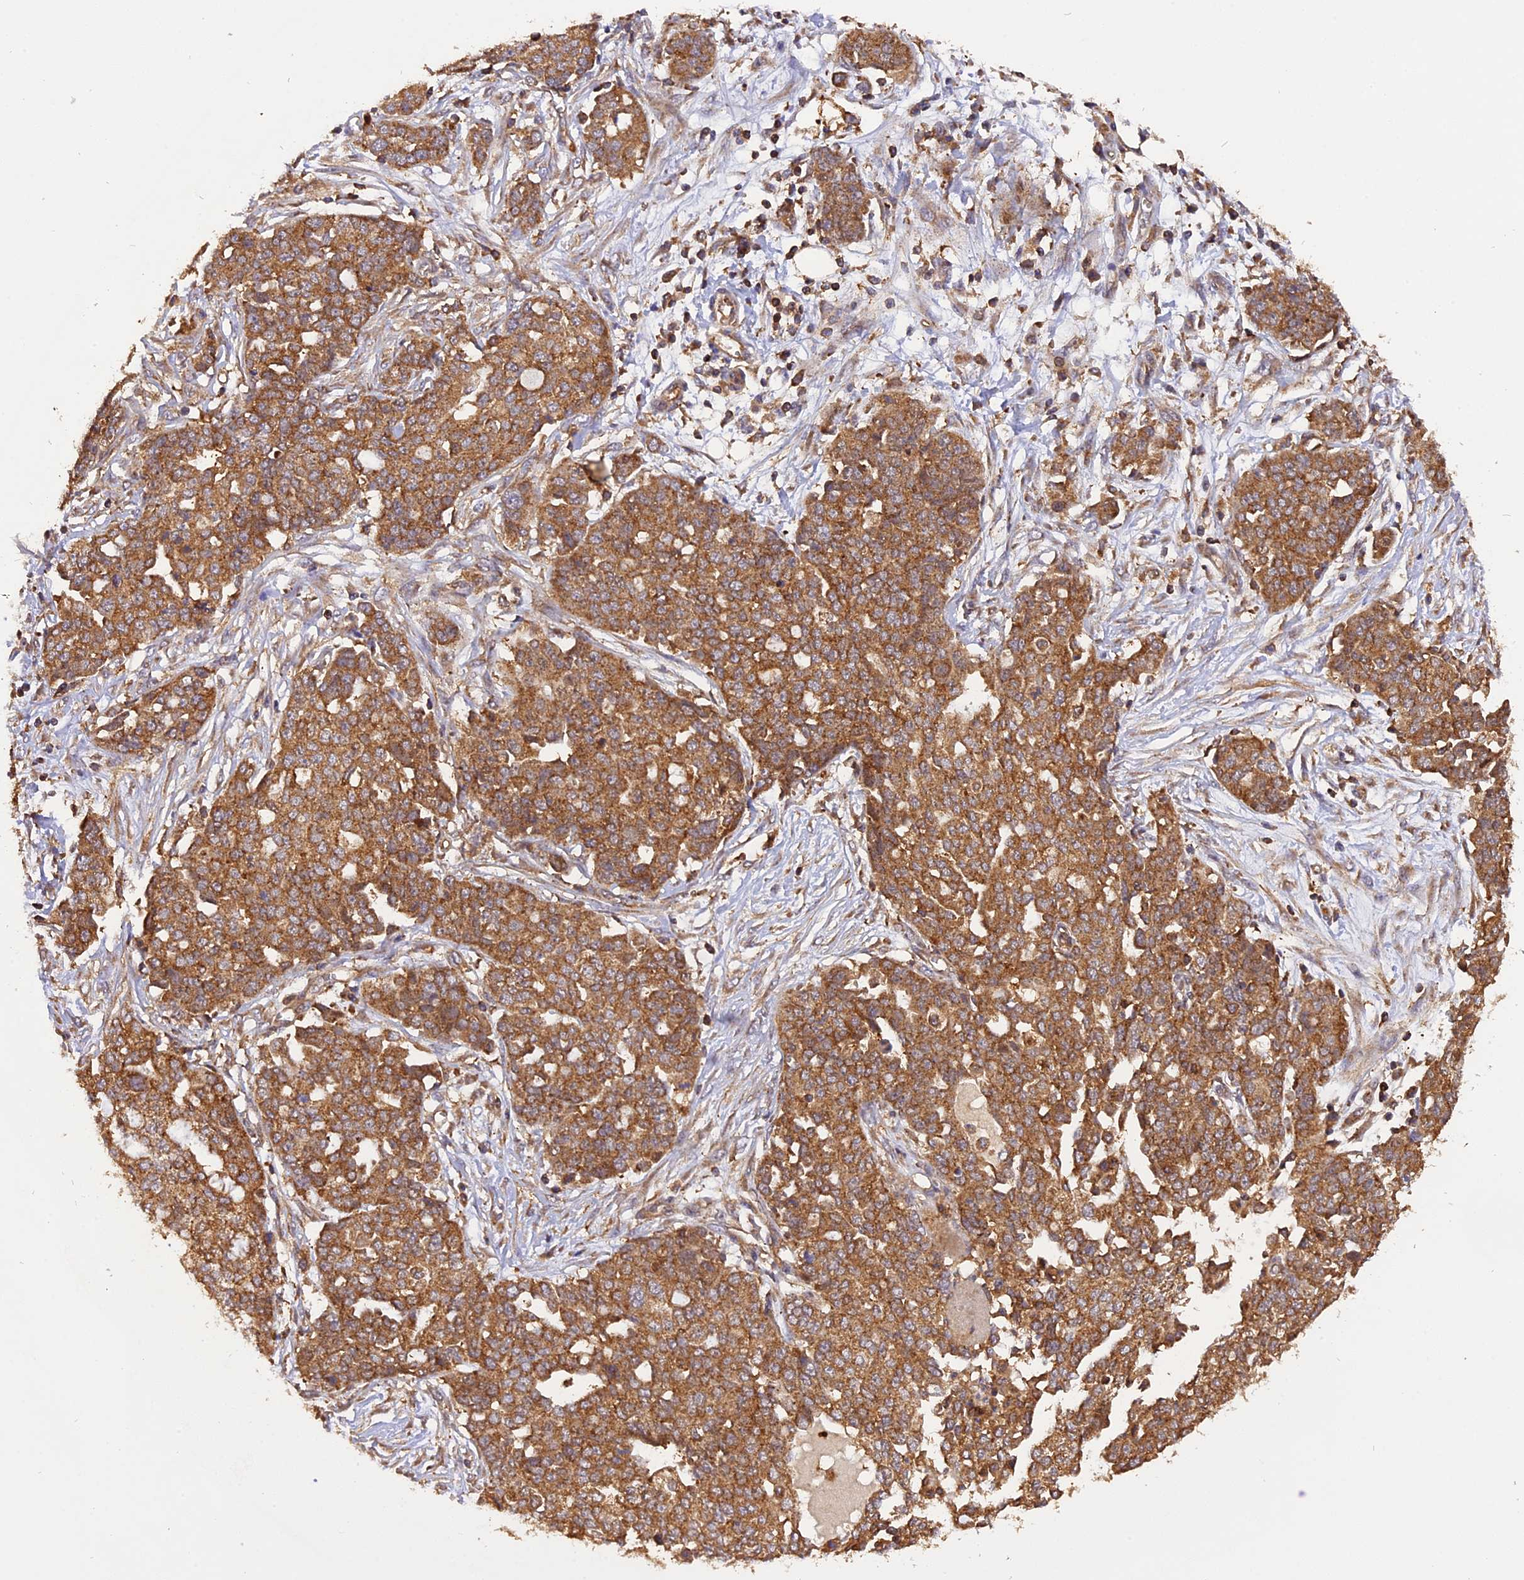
{"staining": {"intensity": "moderate", "quantity": ">75%", "location": "cytoplasmic/membranous"}, "tissue": "ovarian cancer", "cell_type": "Tumor cells", "image_type": "cancer", "snomed": [{"axis": "morphology", "description": "Cystadenocarcinoma, serous, NOS"}, {"axis": "topography", "description": "Soft tissue"}, {"axis": "topography", "description": "Ovary"}], "caption": "Tumor cells demonstrate moderate cytoplasmic/membranous expression in approximately >75% of cells in serous cystadenocarcinoma (ovarian).", "gene": "PEX3", "patient": {"sex": "female", "age": 57}}